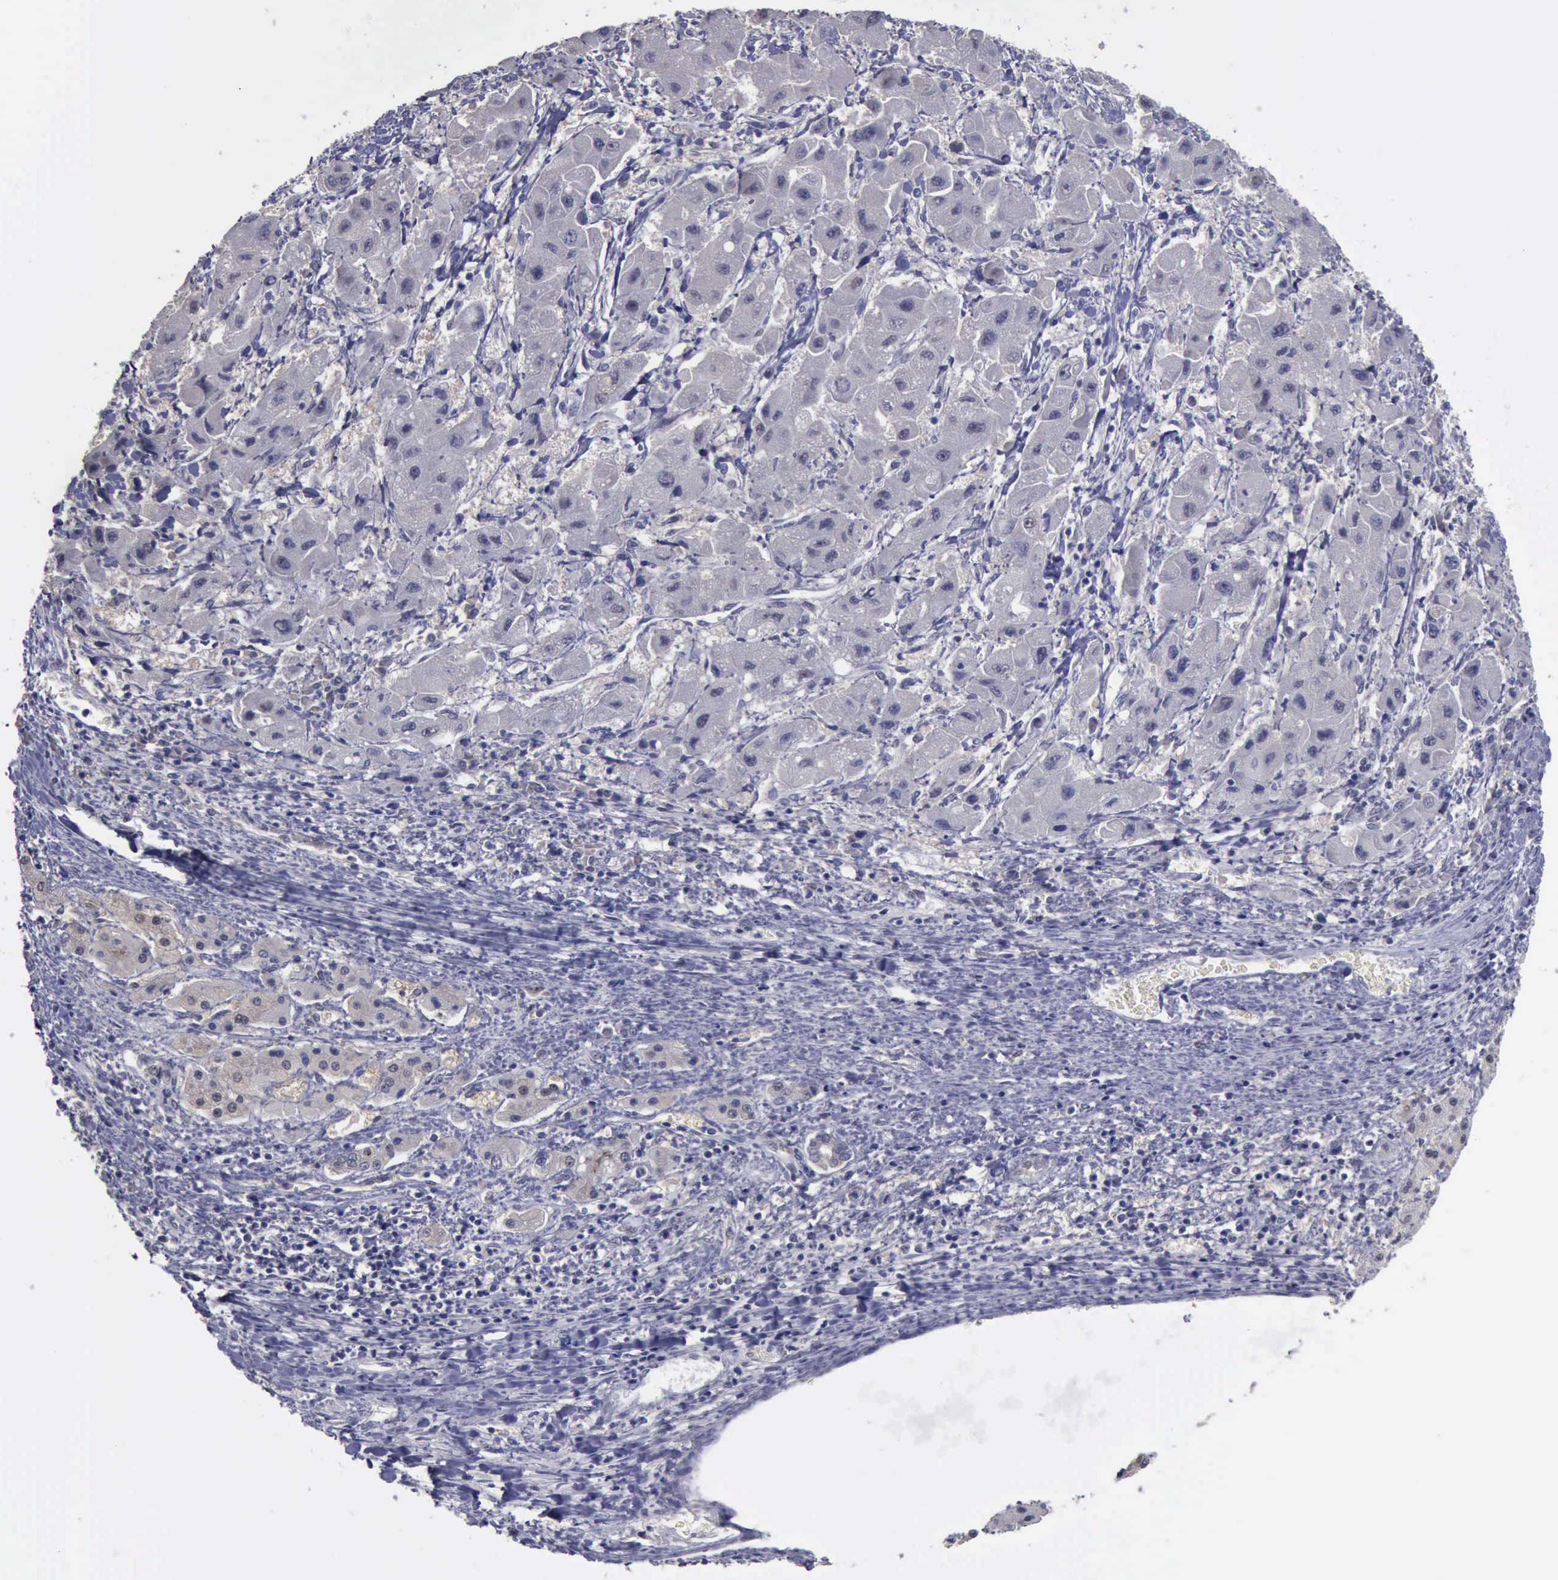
{"staining": {"intensity": "negative", "quantity": "none", "location": "none"}, "tissue": "liver cancer", "cell_type": "Tumor cells", "image_type": "cancer", "snomed": [{"axis": "morphology", "description": "Carcinoma, Hepatocellular, NOS"}, {"axis": "topography", "description": "Liver"}], "caption": "This is an IHC micrograph of liver cancer. There is no positivity in tumor cells.", "gene": "PHKA1", "patient": {"sex": "male", "age": 24}}